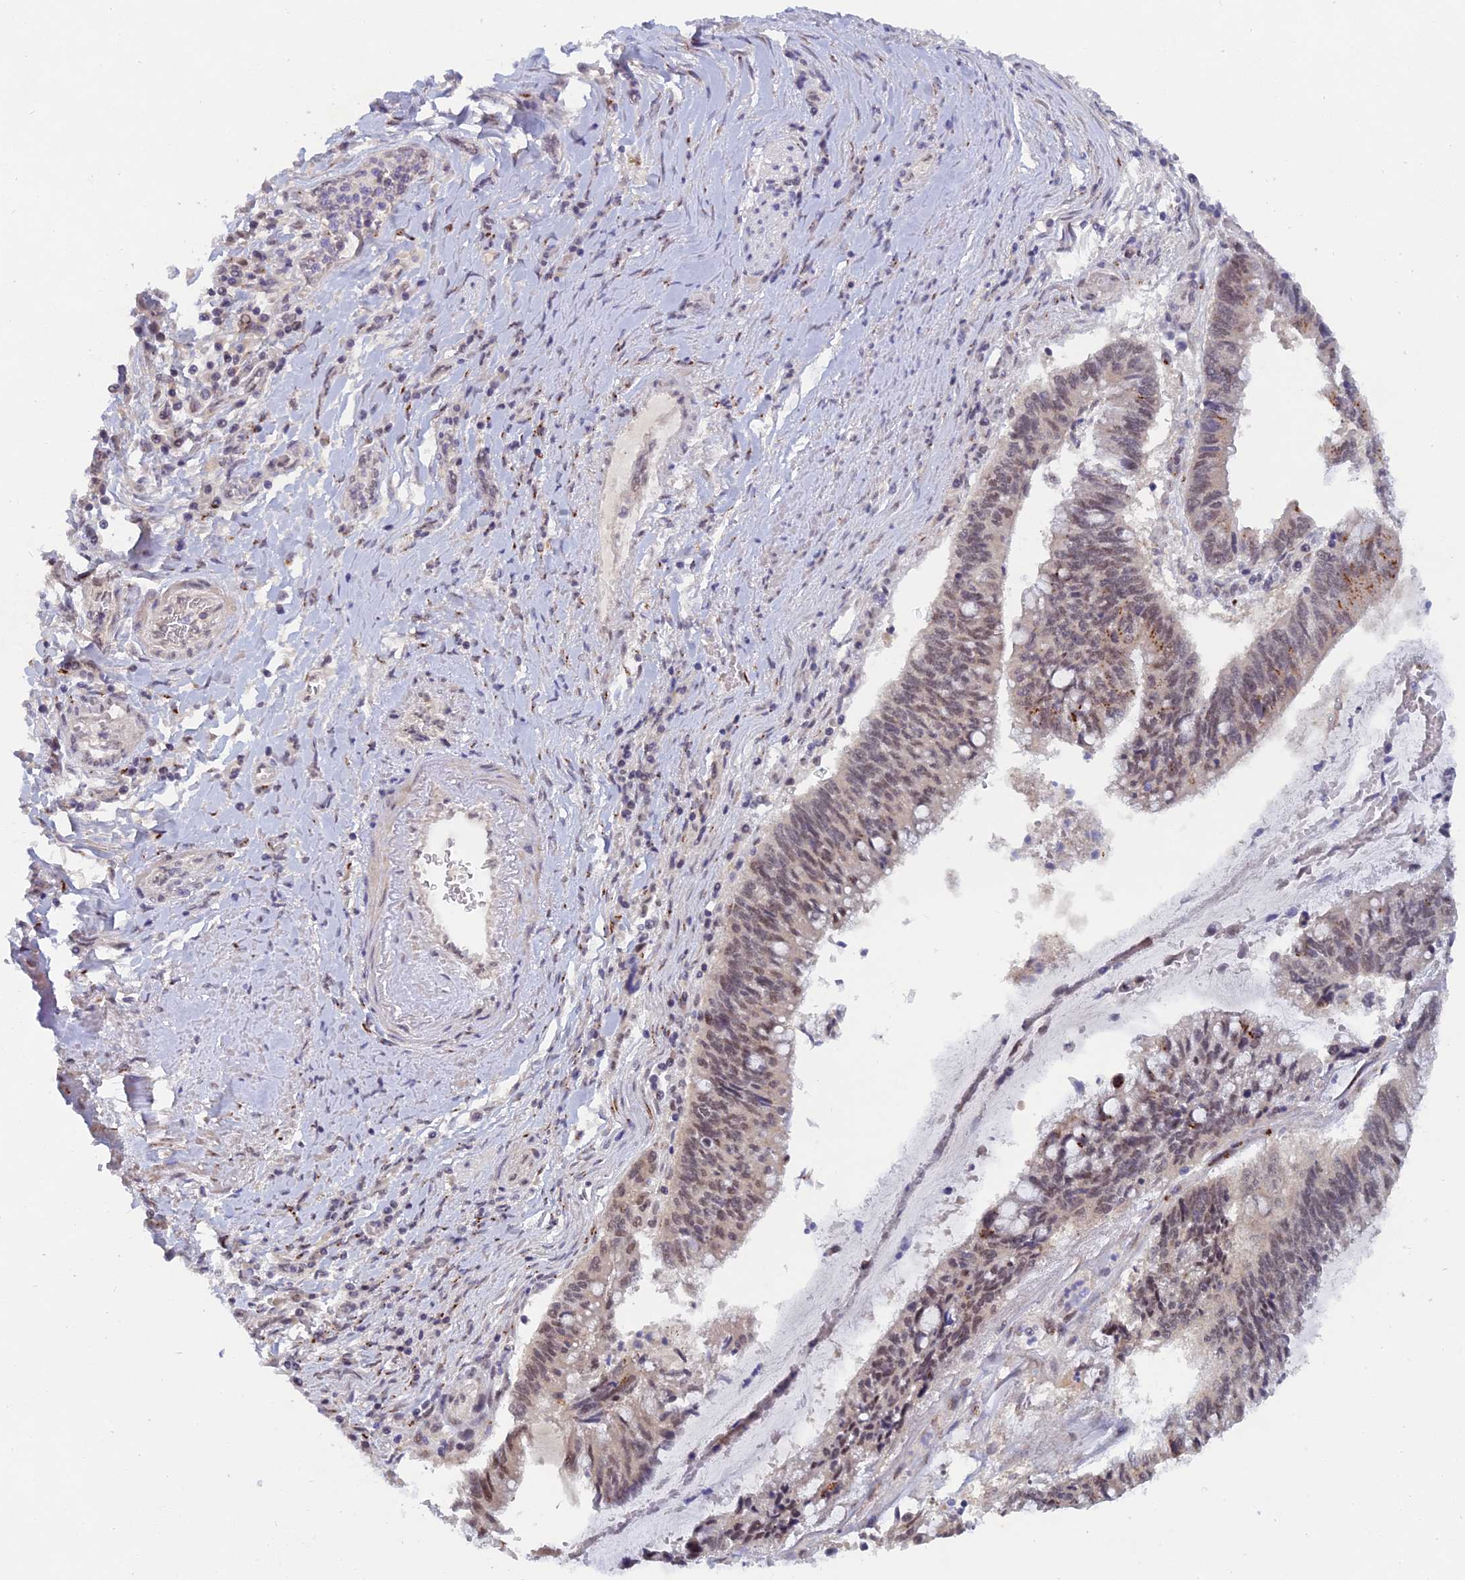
{"staining": {"intensity": "moderate", "quantity": ">75%", "location": "cytoplasmic/membranous,nuclear"}, "tissue": "pancreatic cancer", "cell_type": "Tumor cells", "image_type": "cancer", "snomed": [{"axis": "morphology", "description": "Adenocarcinoma, NOS"}, {"axis": "topography", "description": "Pancreas"}], "caption": "Tumor cells exhibit moderate cytoplasmic/membranous and nuclear positivity in approximately >75% of cells in pancreatic cancer.", "gene": "THOC3", "patient": {"sex": "female", "age": 50}}